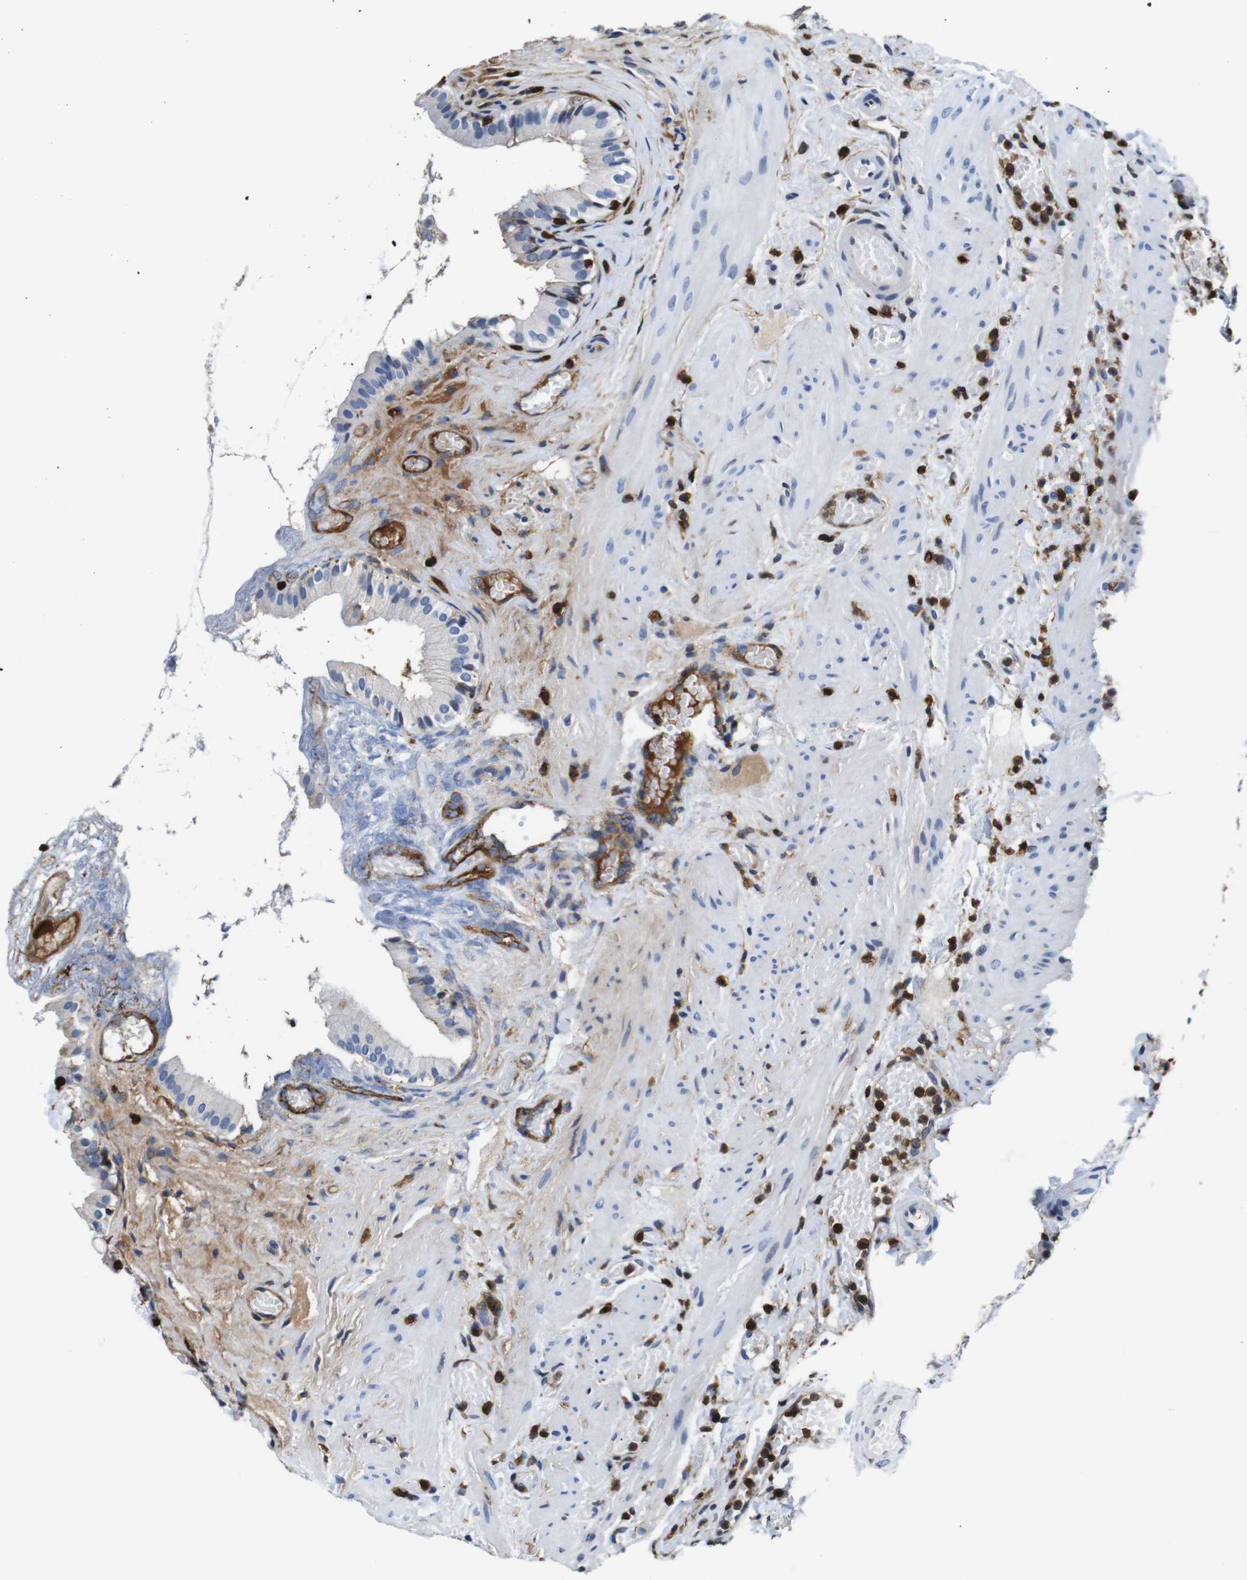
{"staining": {"intensity": "negative", "quantity": "none", "location": "none"}, "tissue": "gallbladder", "cell_type": "Glandular cells", "image_type": "normal", "snomed": [{"axis": "morphology", "description": "Normal tissue, NOS"}, {"axis": "topography", "description": "Gallbladder"}], "caption": "This is an immunohistochemistry (IHC) image of unremarkable gallbladder. There is no expression in glandular cells.", "gene": "ANXA1", "patient": {"sex": "female", "age": 26}}